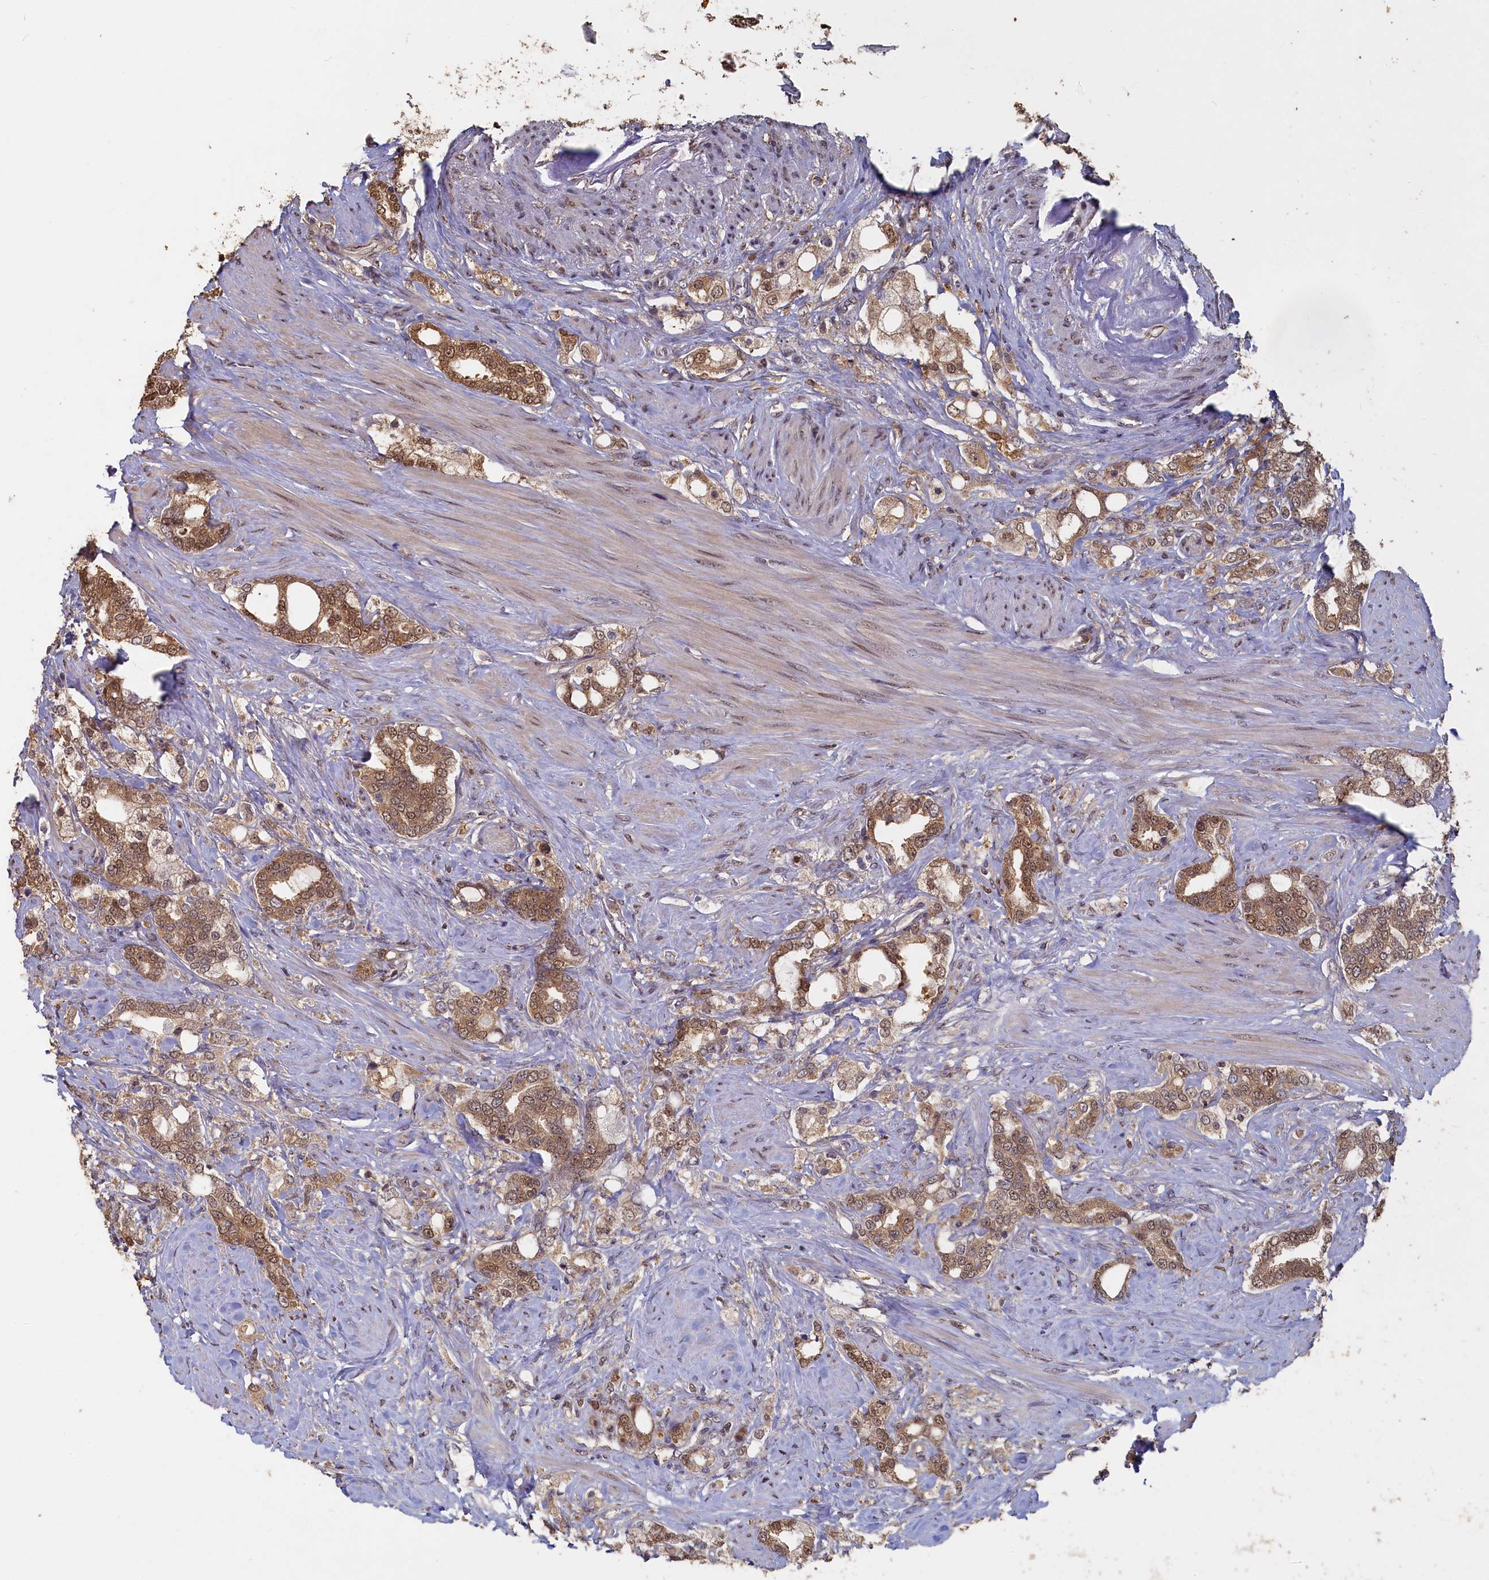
{"staining": {"intensity": "moderate", "quantity": ">75%", "location": "cytoplasmic/membranous,nuclear"}, "tissue": "prostate cancer", "cell_type": "Tumor cells", "image_type": "cancer", "snomed": [{"axis": "morphology", "description": "Adenocarcinoma, High grade"}, {"axis": "topography", "description": "Prostate"}], "caption": "High-power microscopy captured an immunohistochemistry histopathology image of high-grade adenocarcinoma (prostate), revealing moderate cytoplasmic/membranous and nuclear staining in approximately >75% of tumor cells.", "gene": "UCHL3", "patient": {"sex": "male", "age": 64}}